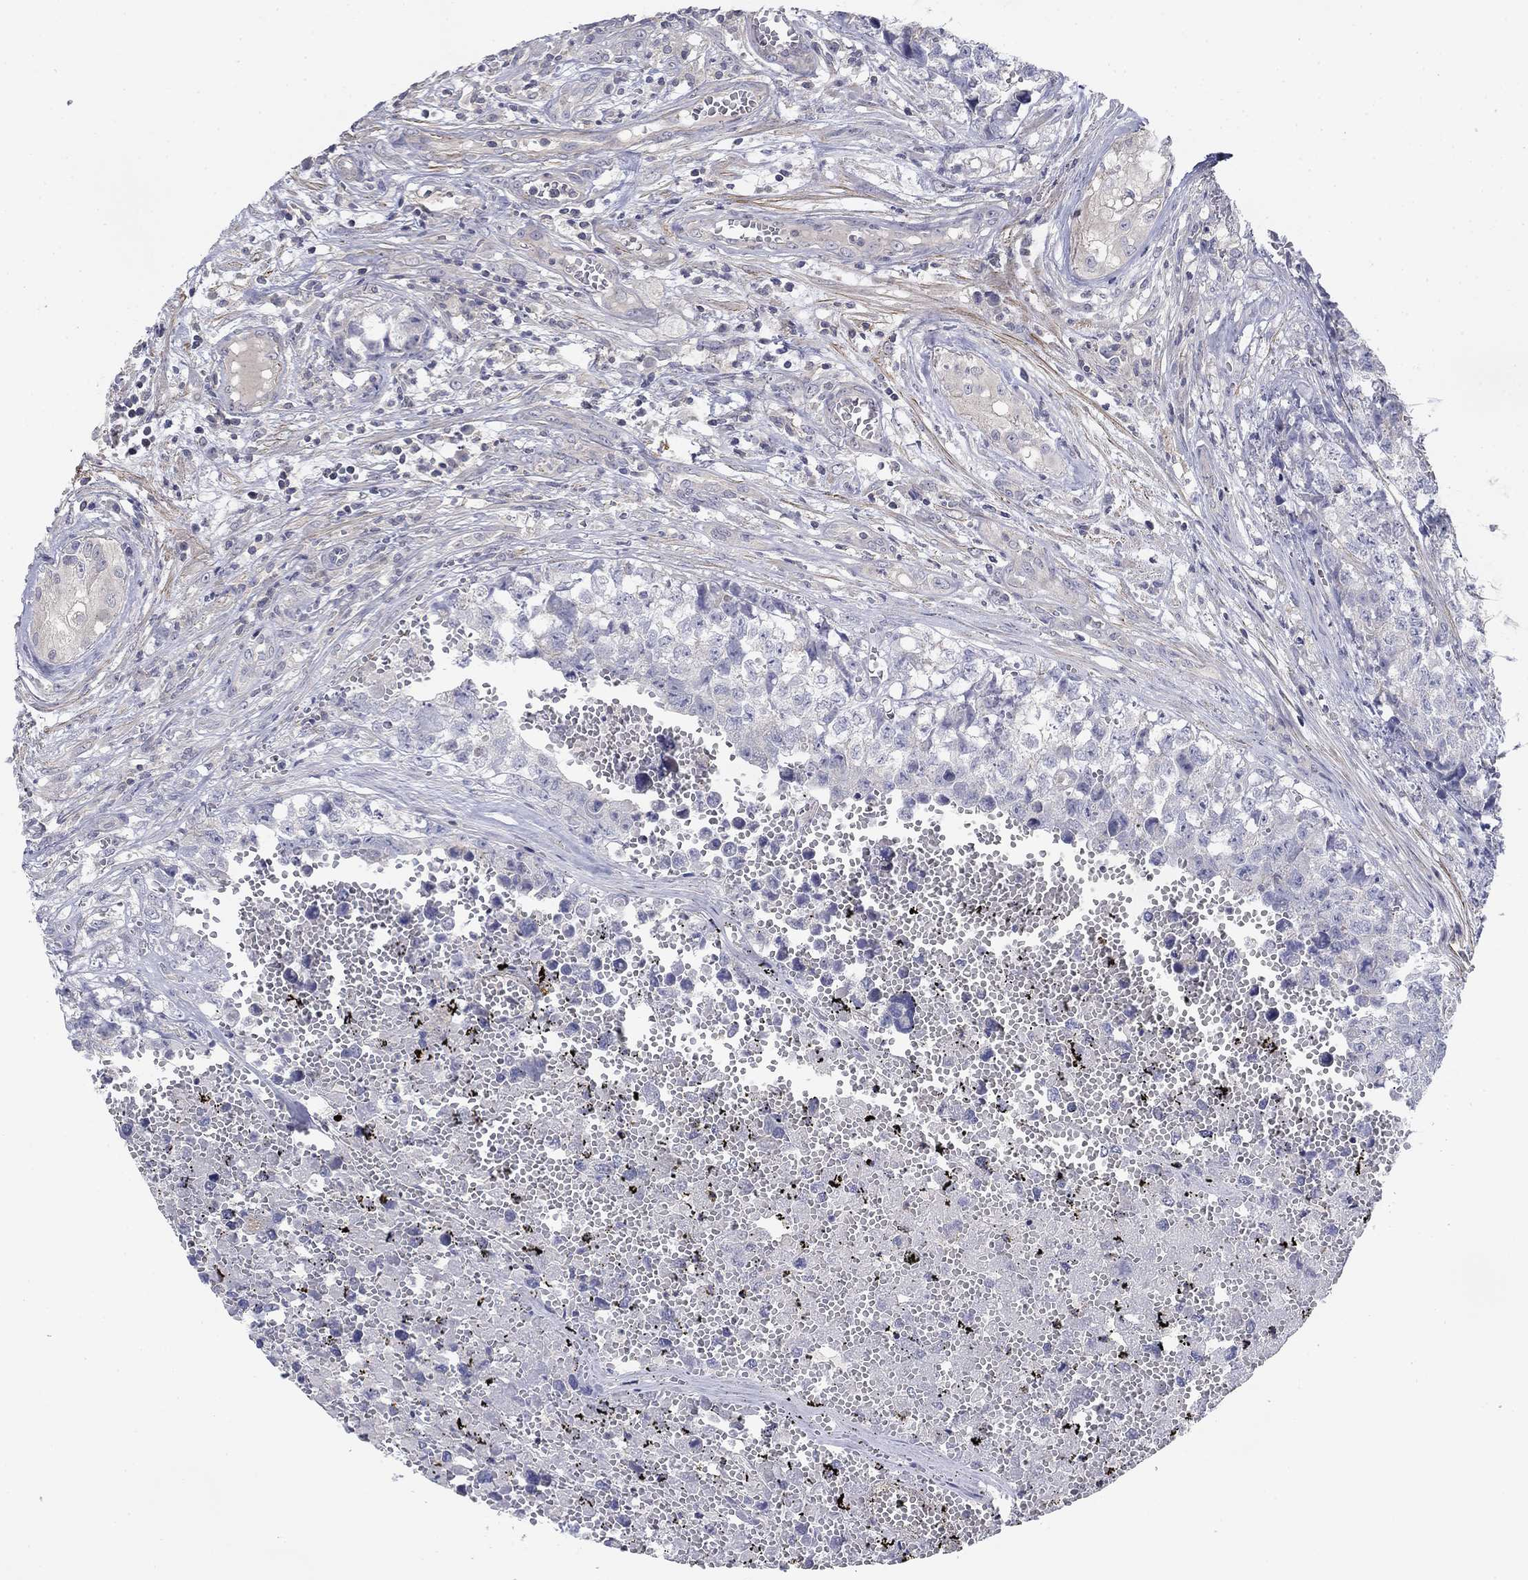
{"staining": {"intensity": "negative", "quantity": "none", "location": "none"}, "tissue": "testis cancer", "cell_type": "Tumor cells", "image_type": "cancer", "snomed": [{"axis": "morphology", "description": "Seminoma, NOS"}, {"axis": "morphology", "description": "Carcinoma, Embryonal, NOS"}, {"axis": "topography", "description": "Testis"}], "caption": "Immunohistochemistry (IHC) histopathology image of testis embryonal carcinoma stained for a protein (brown), which shows no positivity in tumor cells.", "gene": "GRK7", "patient": {"sex": "male", "age": 22}}